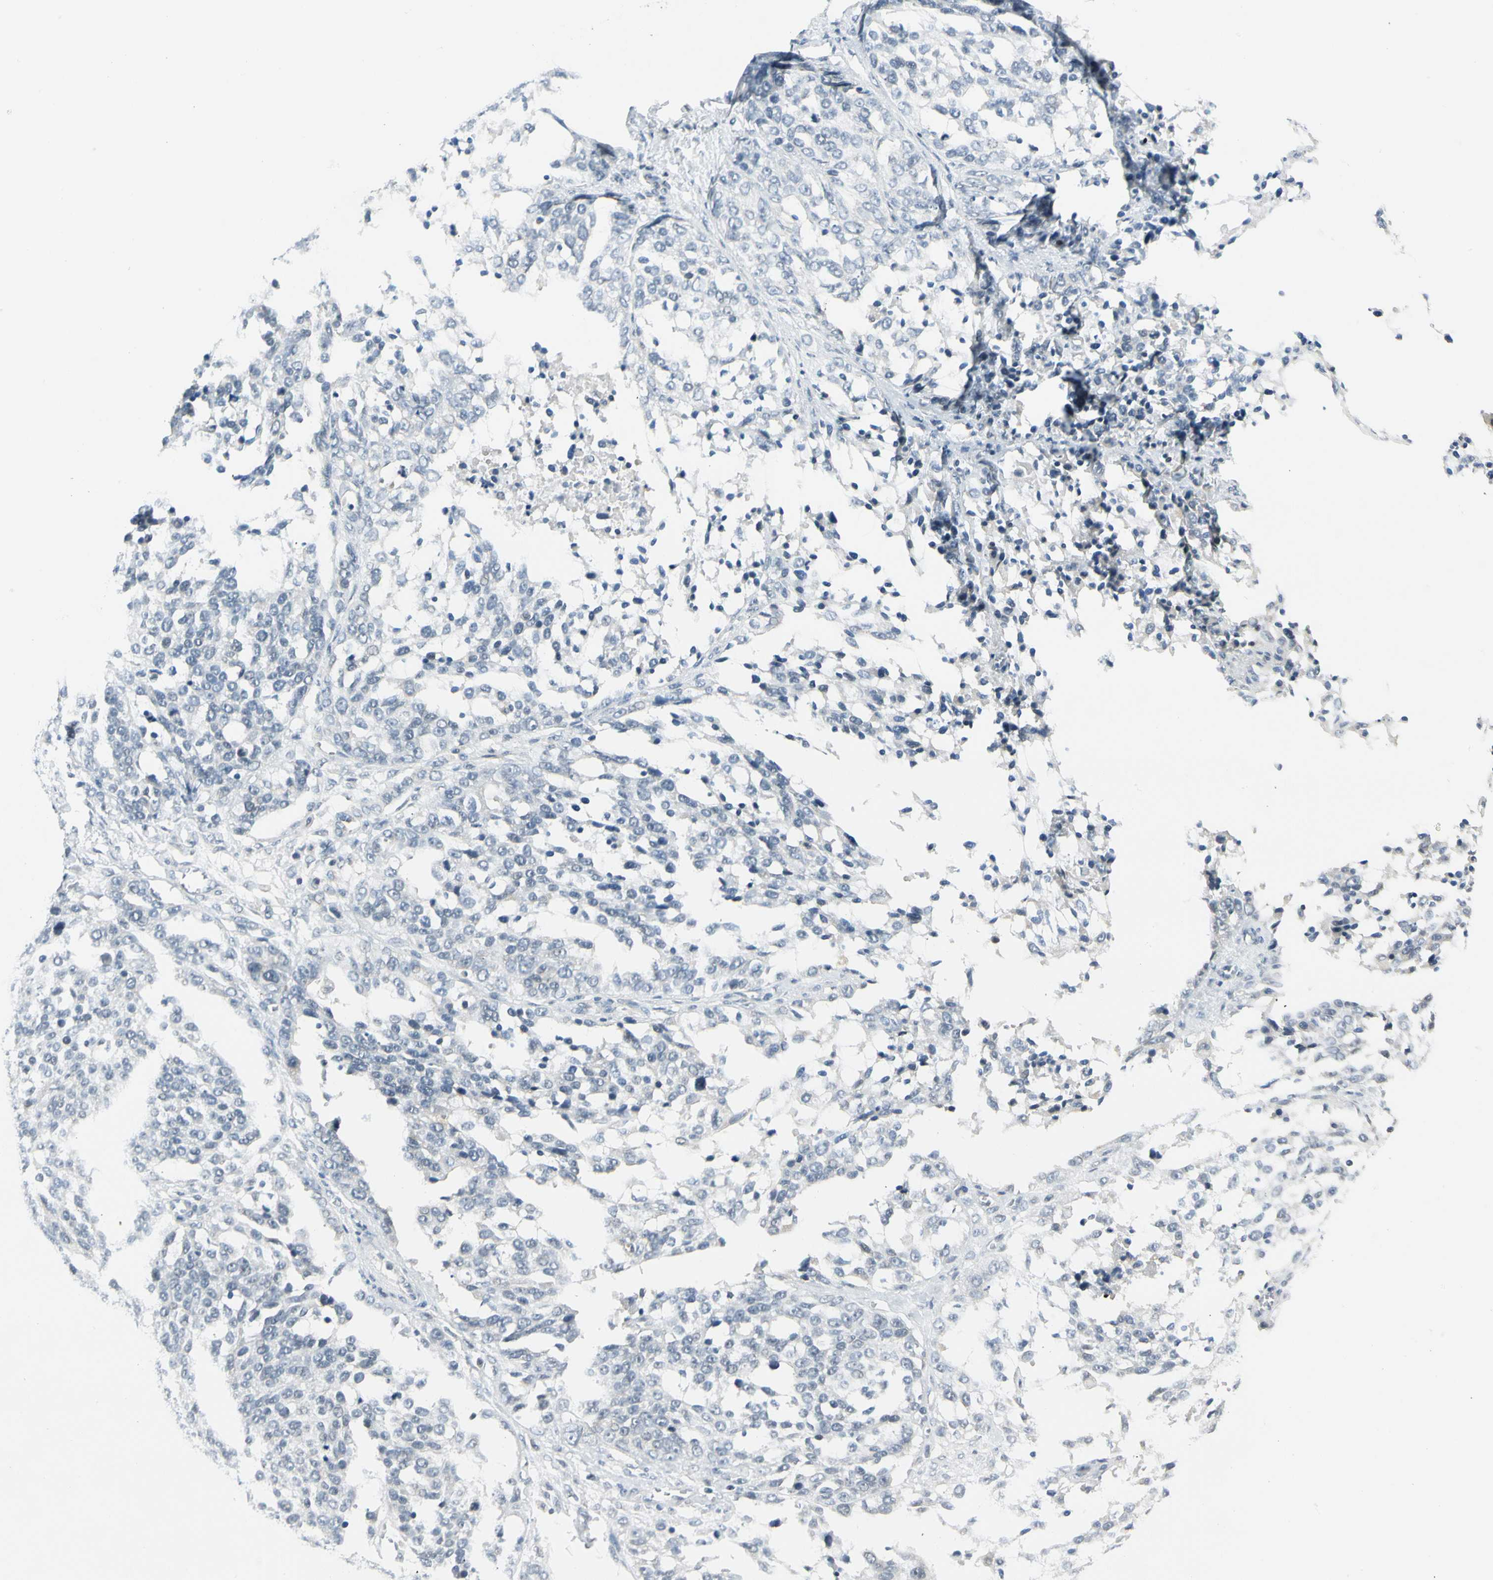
{"staining": {"intensity": "negative", "quantity": "none", "location": "none"}, "tissue": "ovarian cancer", "cell_type": "Tumor cells", "image_type": "cancer", "snomed": [{"axis": "morphology", "description": "Cystadenocarcinoma, serous, NOS"}, {"axis": "topography", "description": "Ovary"}], "caption": "Human ovarian cancer stained for a protein using immunohistochemistry displays no positivity in tumor cells.", "gene": "ZSCAN1", "patient": {"sex": "female", "age": 44}}